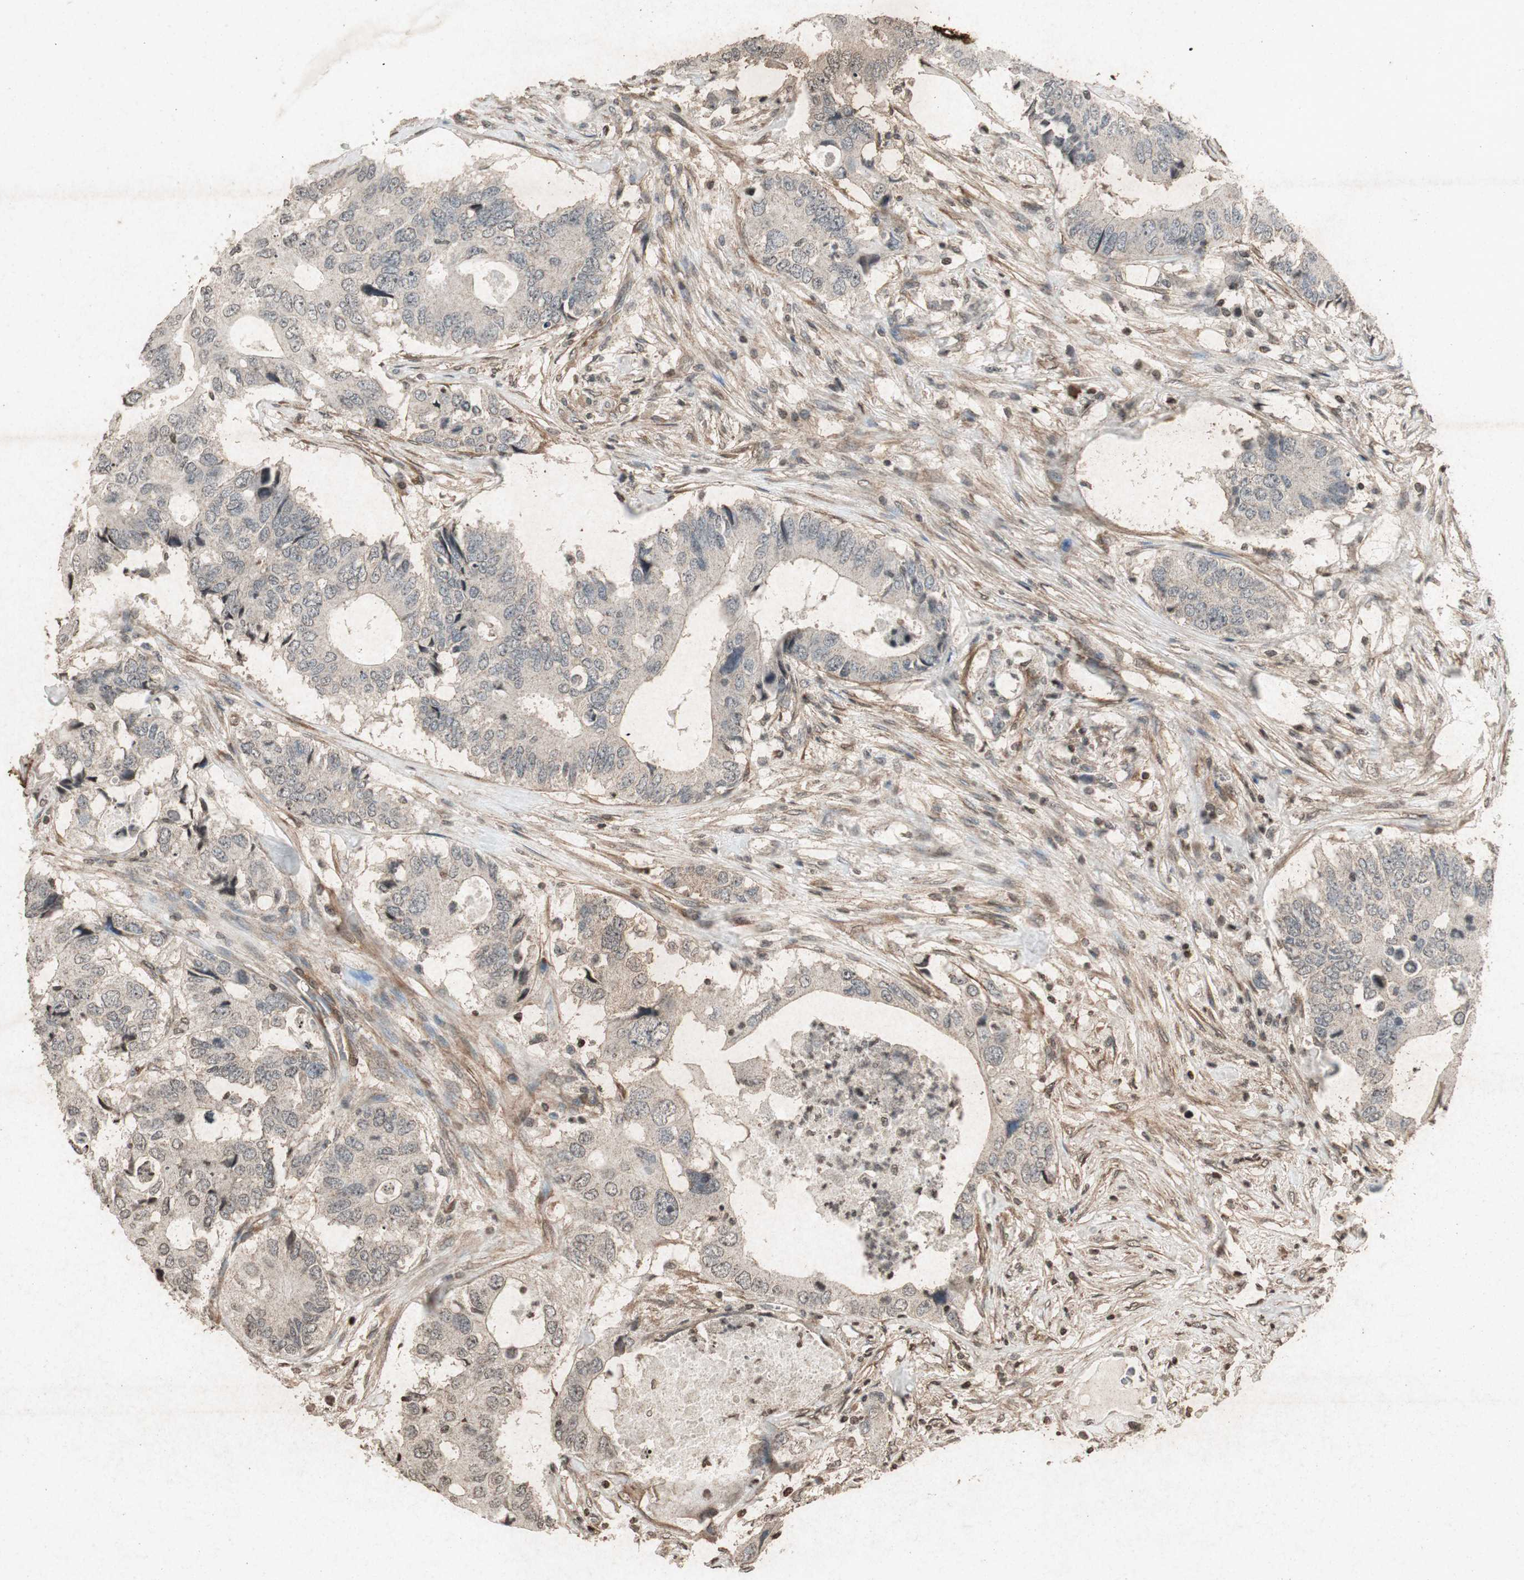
{"staining": {"intensity": "weak", "quantity": ">75%", "location": "cytoplasmic/membranous"}, "tissue": "colorectal cancer", "cell_type": "Tumor cells", "image_type": "cancer", "snomed": [{"axis": "morphology", "description": "Adenocarcinoma, NOS"}, {"axis": "topography", "description": "Colon"}], "caption": "There is low levels of weak cytoplasmic/membranous staining in tumor cells of colorectal cancer, as demonstrated by immunohistochemical staining (brown color).", "gene": "PRKG1", "patient": {"sex": "male", "age": 71}}